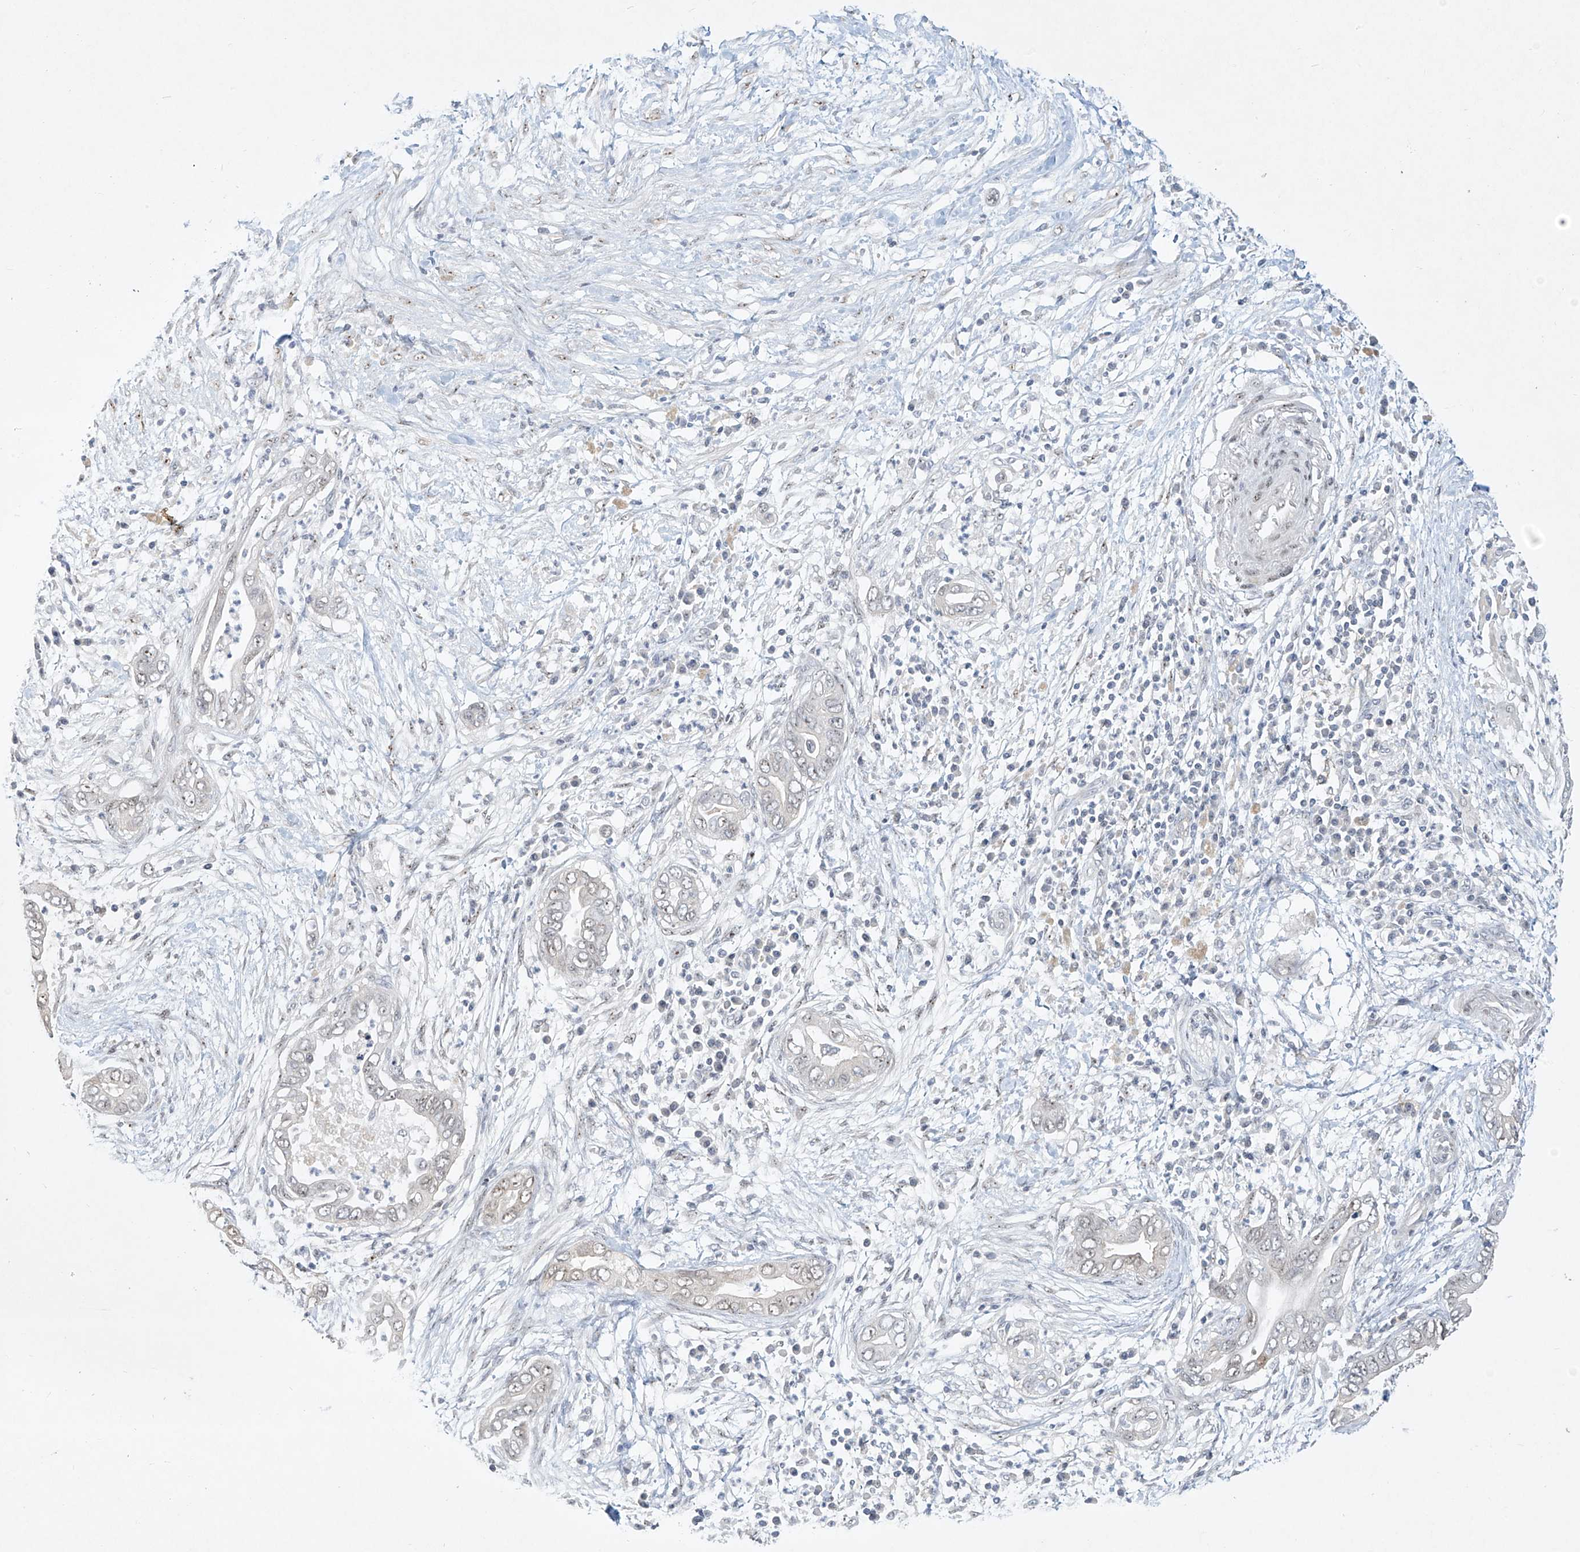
{"staining": {"intensity": "weak", "quantity": "<25%", "location": "nuclear"}, "tissue": "pancreatic cancer", "cell_type": "Tumor cells", "image_type": "cancer", "snomed": [{"axis": "morphology", "description": "Adenocarcinoma, NOS"}, {"axis": "topography", "description": "Pancreas"}], "caption": "High magnification brightfield microscopy of pancreatic cancer stained with DAB (brown) and counterstained with hematoxylin (blue): tumor cells show no significant expression.", "gene": "TASP1", "patient": {"sex": "male", "age": 75}}